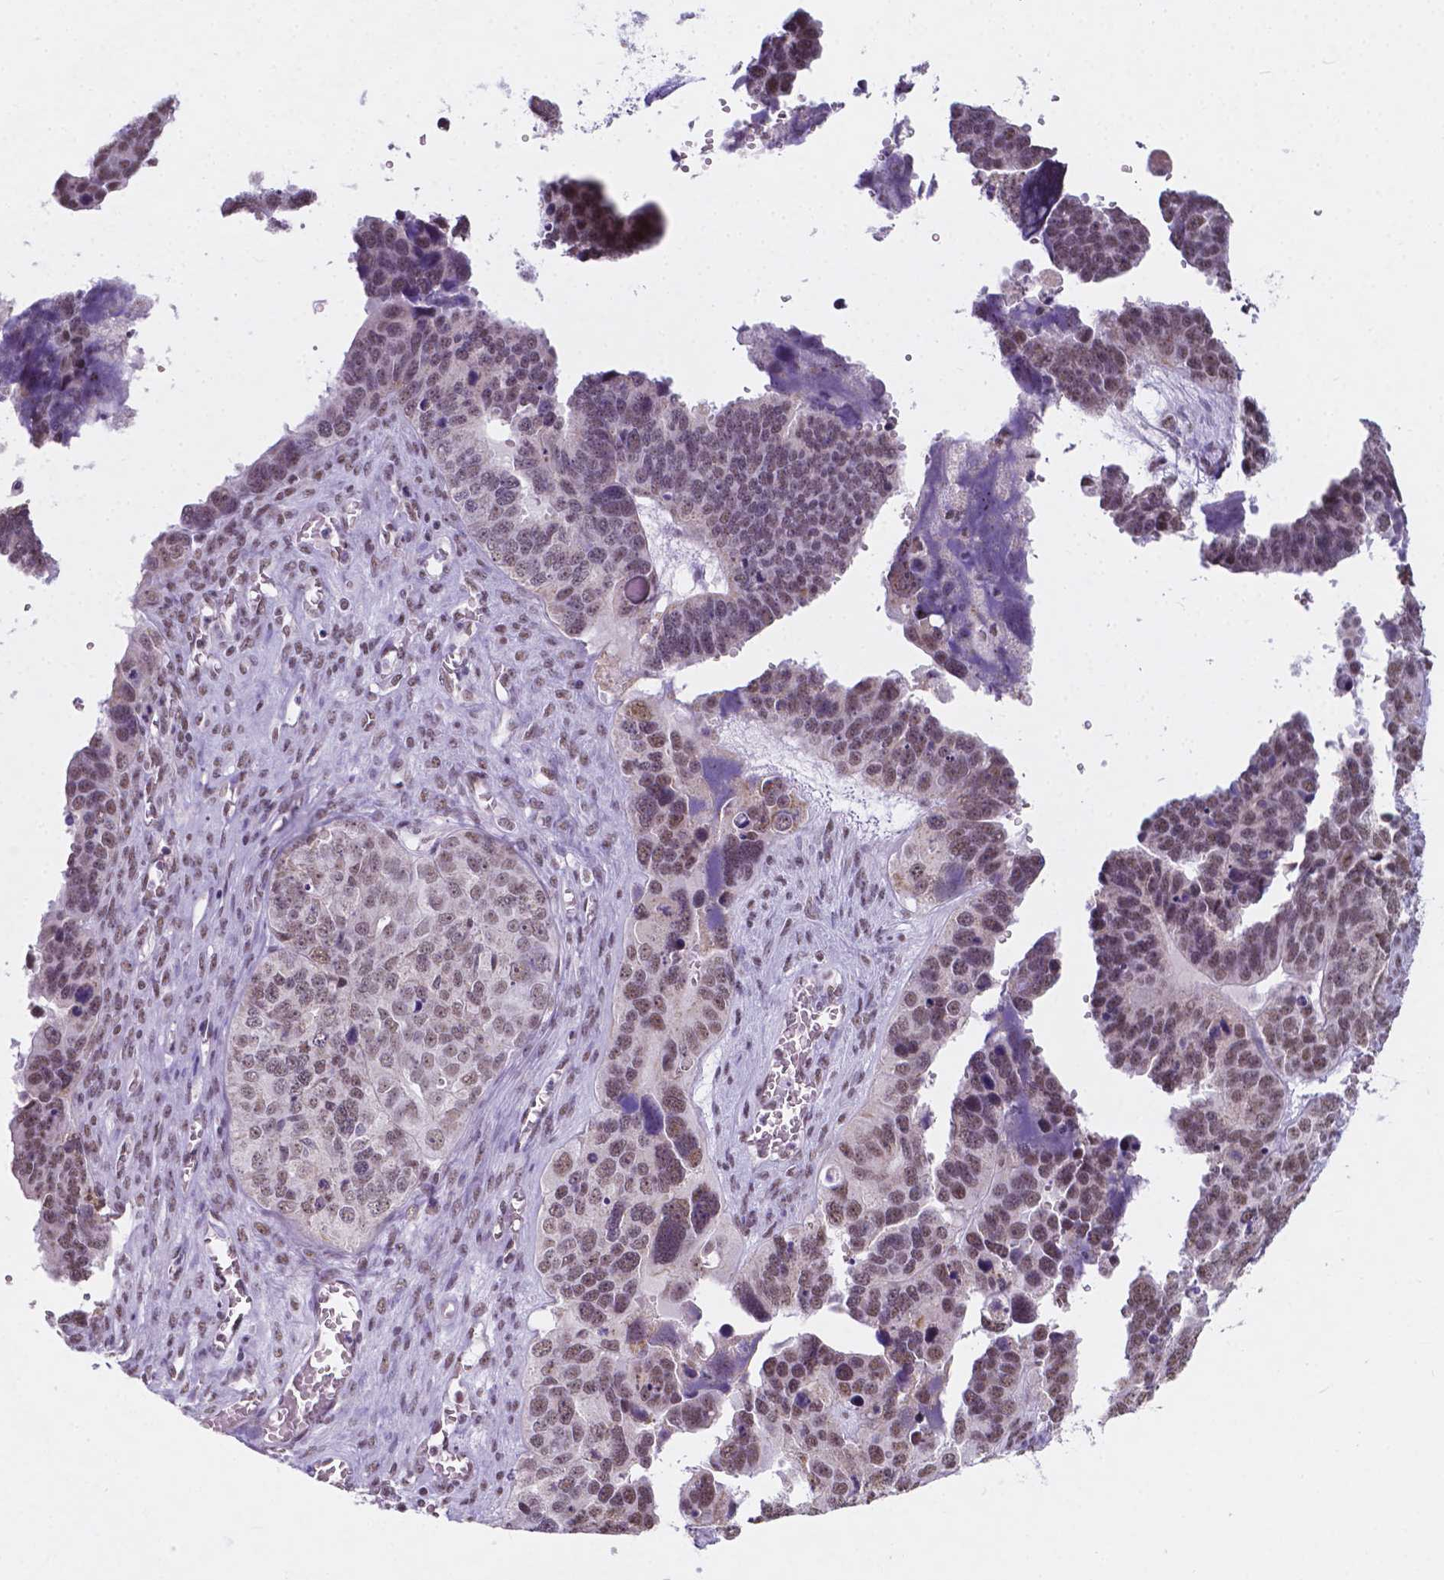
{"staining": {"intensity": "moderate", "quantity": "25%-75%", "location": "nuclear"}, "tissue": "ovarian cancer", "cell_type": "Tumor cells", "image_type": "cancer", "snomed": [{"axis": "morphology", "description": "Cystadenocarcinoma, serous, NOS"}, {"axis": "topography", "description": "Ovary"}], "caption": "A micrograph showing moderate nuclear staining in about 25%-75% of tumor cells in ovarian cancer (serous cystadenocarcinoma), as visualized by brown immunohistochemical staining.", "gene": "BCAS2", "patient": {"sex": "female", "age": 76}}